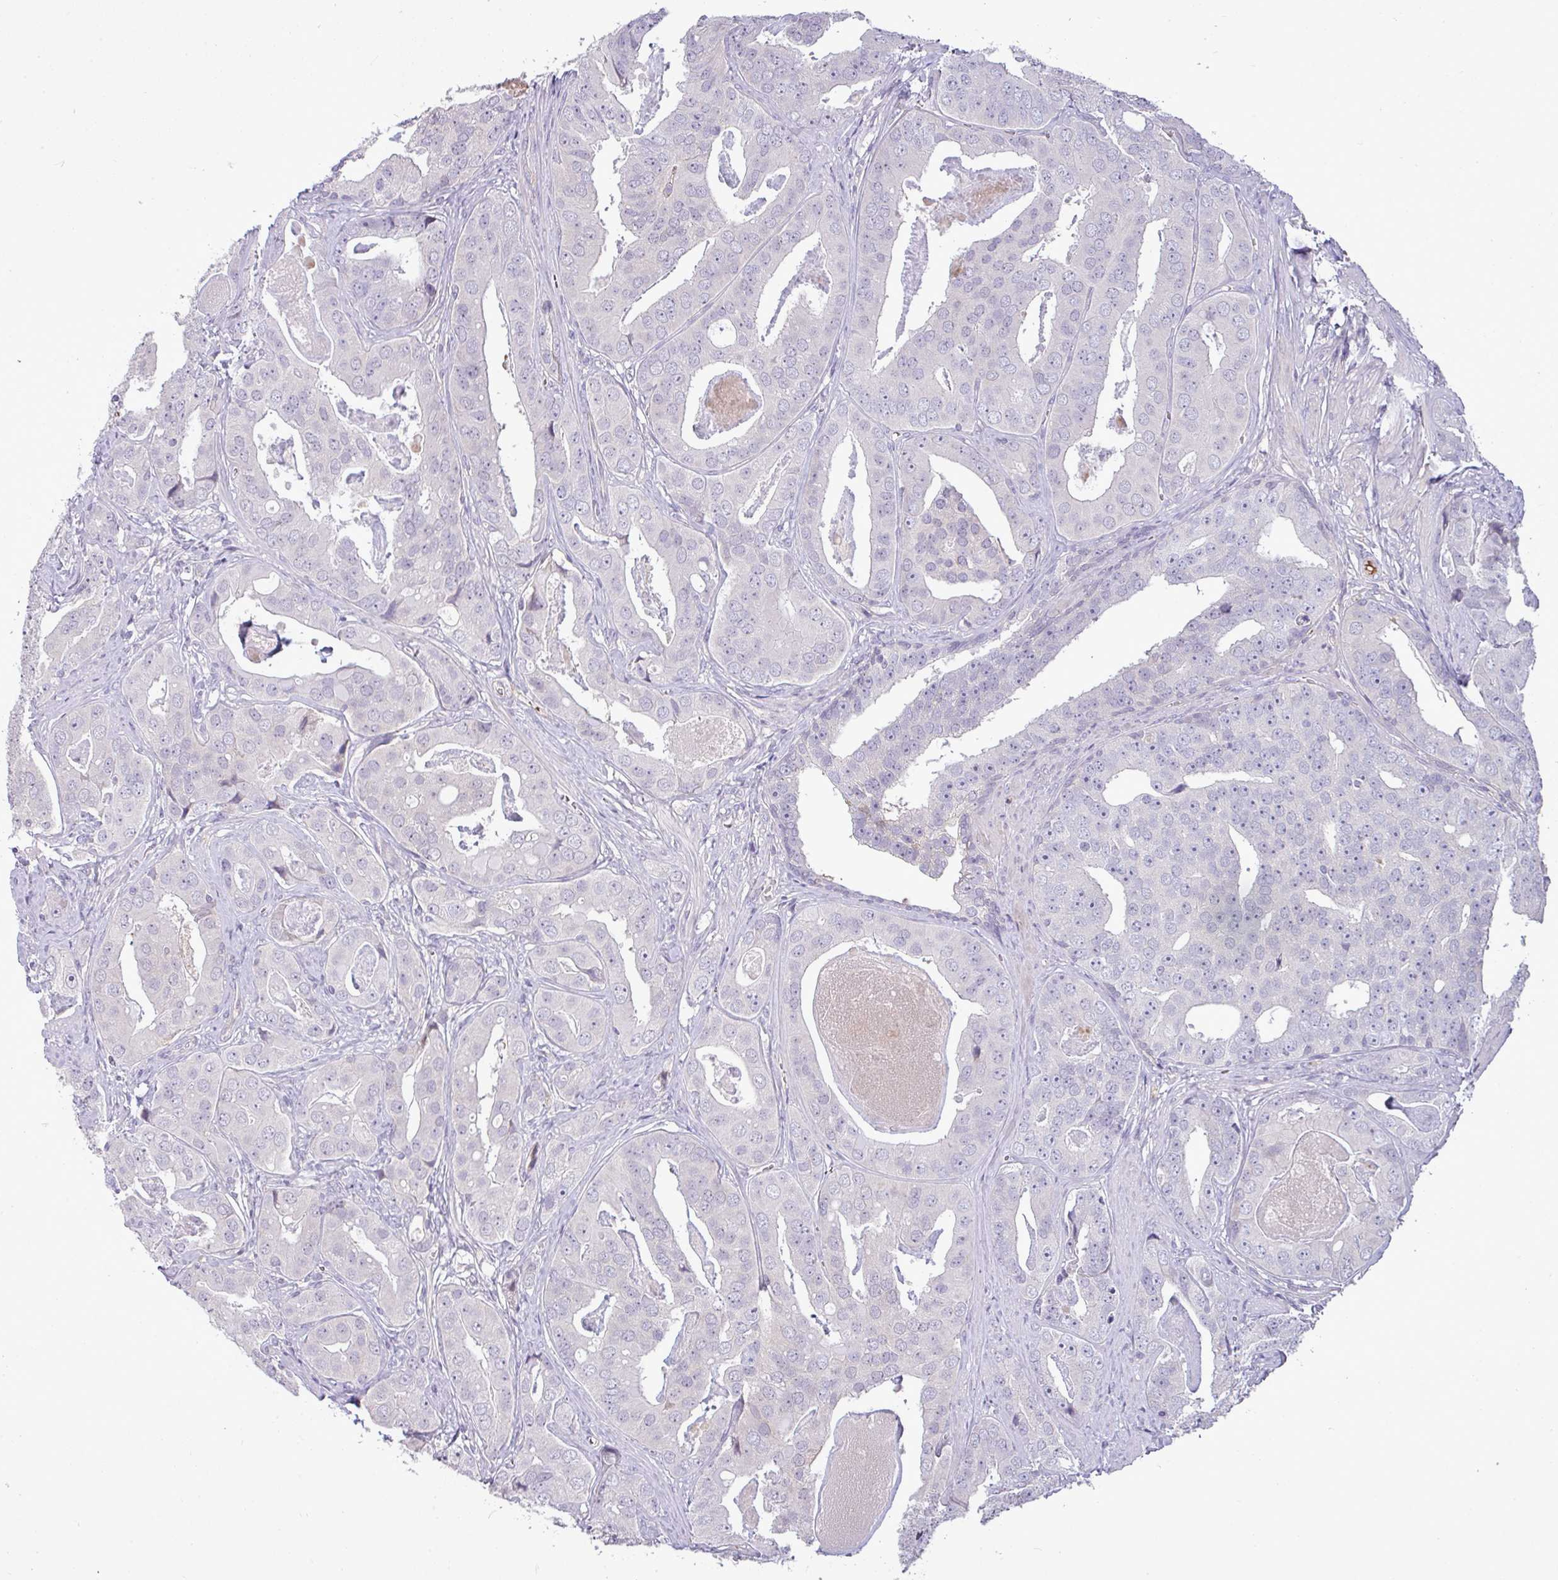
{"staining": {"intensity": "negative", "quantity": "none", "location": "none"}, "tissue": "prostate cancer", "cell_type": "Tumor cells", "image_type": "cancer", "snomed": [{"axis": "morphology", "description": "Adenocarcinoma, High grade"}, {"axis": "topography", "description": "Prostate"}], "caption": "Prostate cancer was stained to show a protein in brown. There is no significant positivity in tumor cells.", "gene": "APOM", "patient": {"sex": "male", "age": 71}}